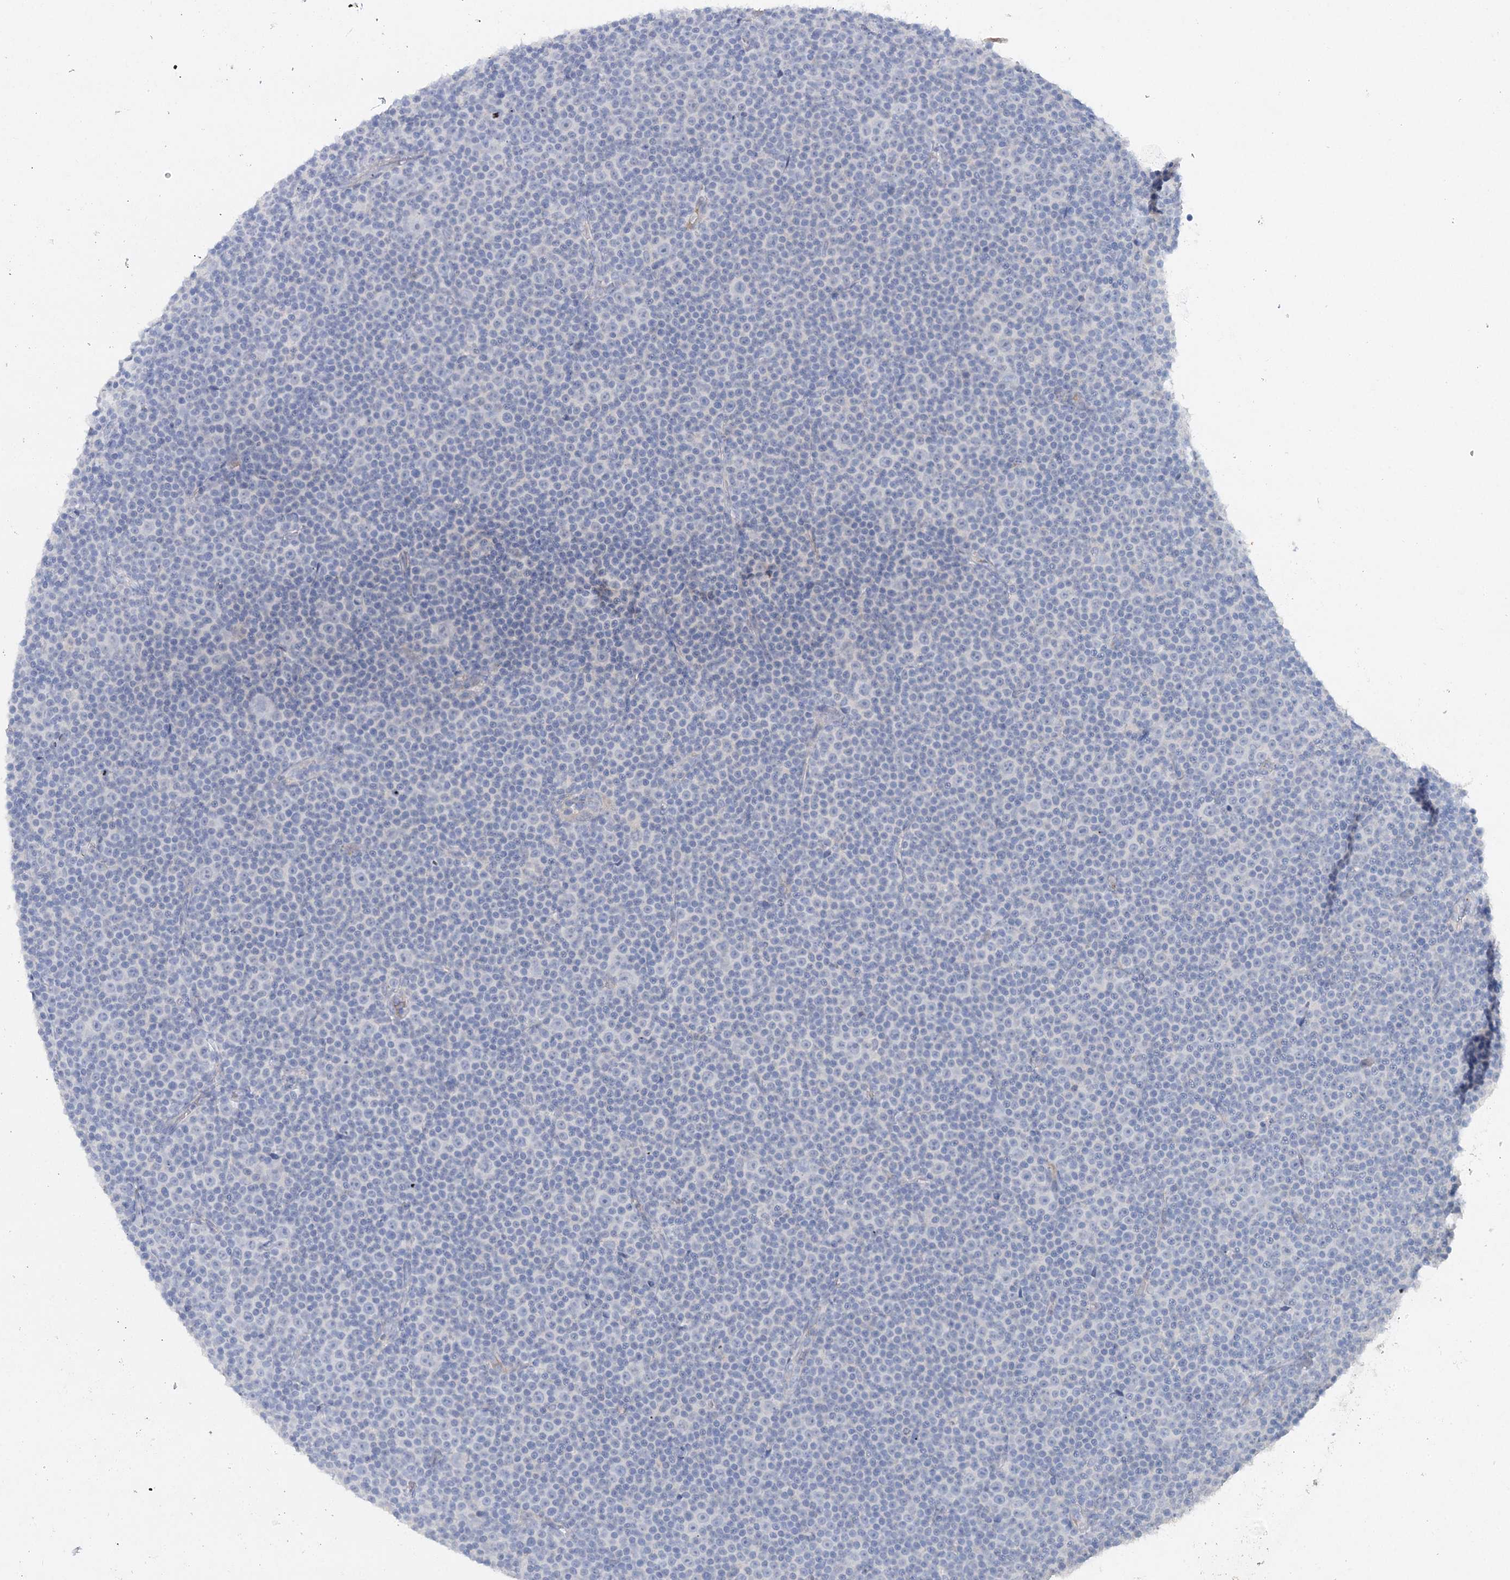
{"staining": {"intensity": "negative", "quantity": "none", "location": "none"}, "tissue": "lymphoma", "cell_type": "Tumor cells", "image_type": "cancer", "snomed": [{"axis": "morphology", "description": "Malignant lymphoma, non-Hodgkin's type, Low grade"}, {"axis": "topography", "description": "Lymph node"}], "caption": "Immunohistochemical staining of human malignant lymphoma, non-Hodgkin's type (low-grade) exhibits no significant staining in tumor cells.", "gene": "RFX6", "patient": {"sex": "female", "age": 67}}